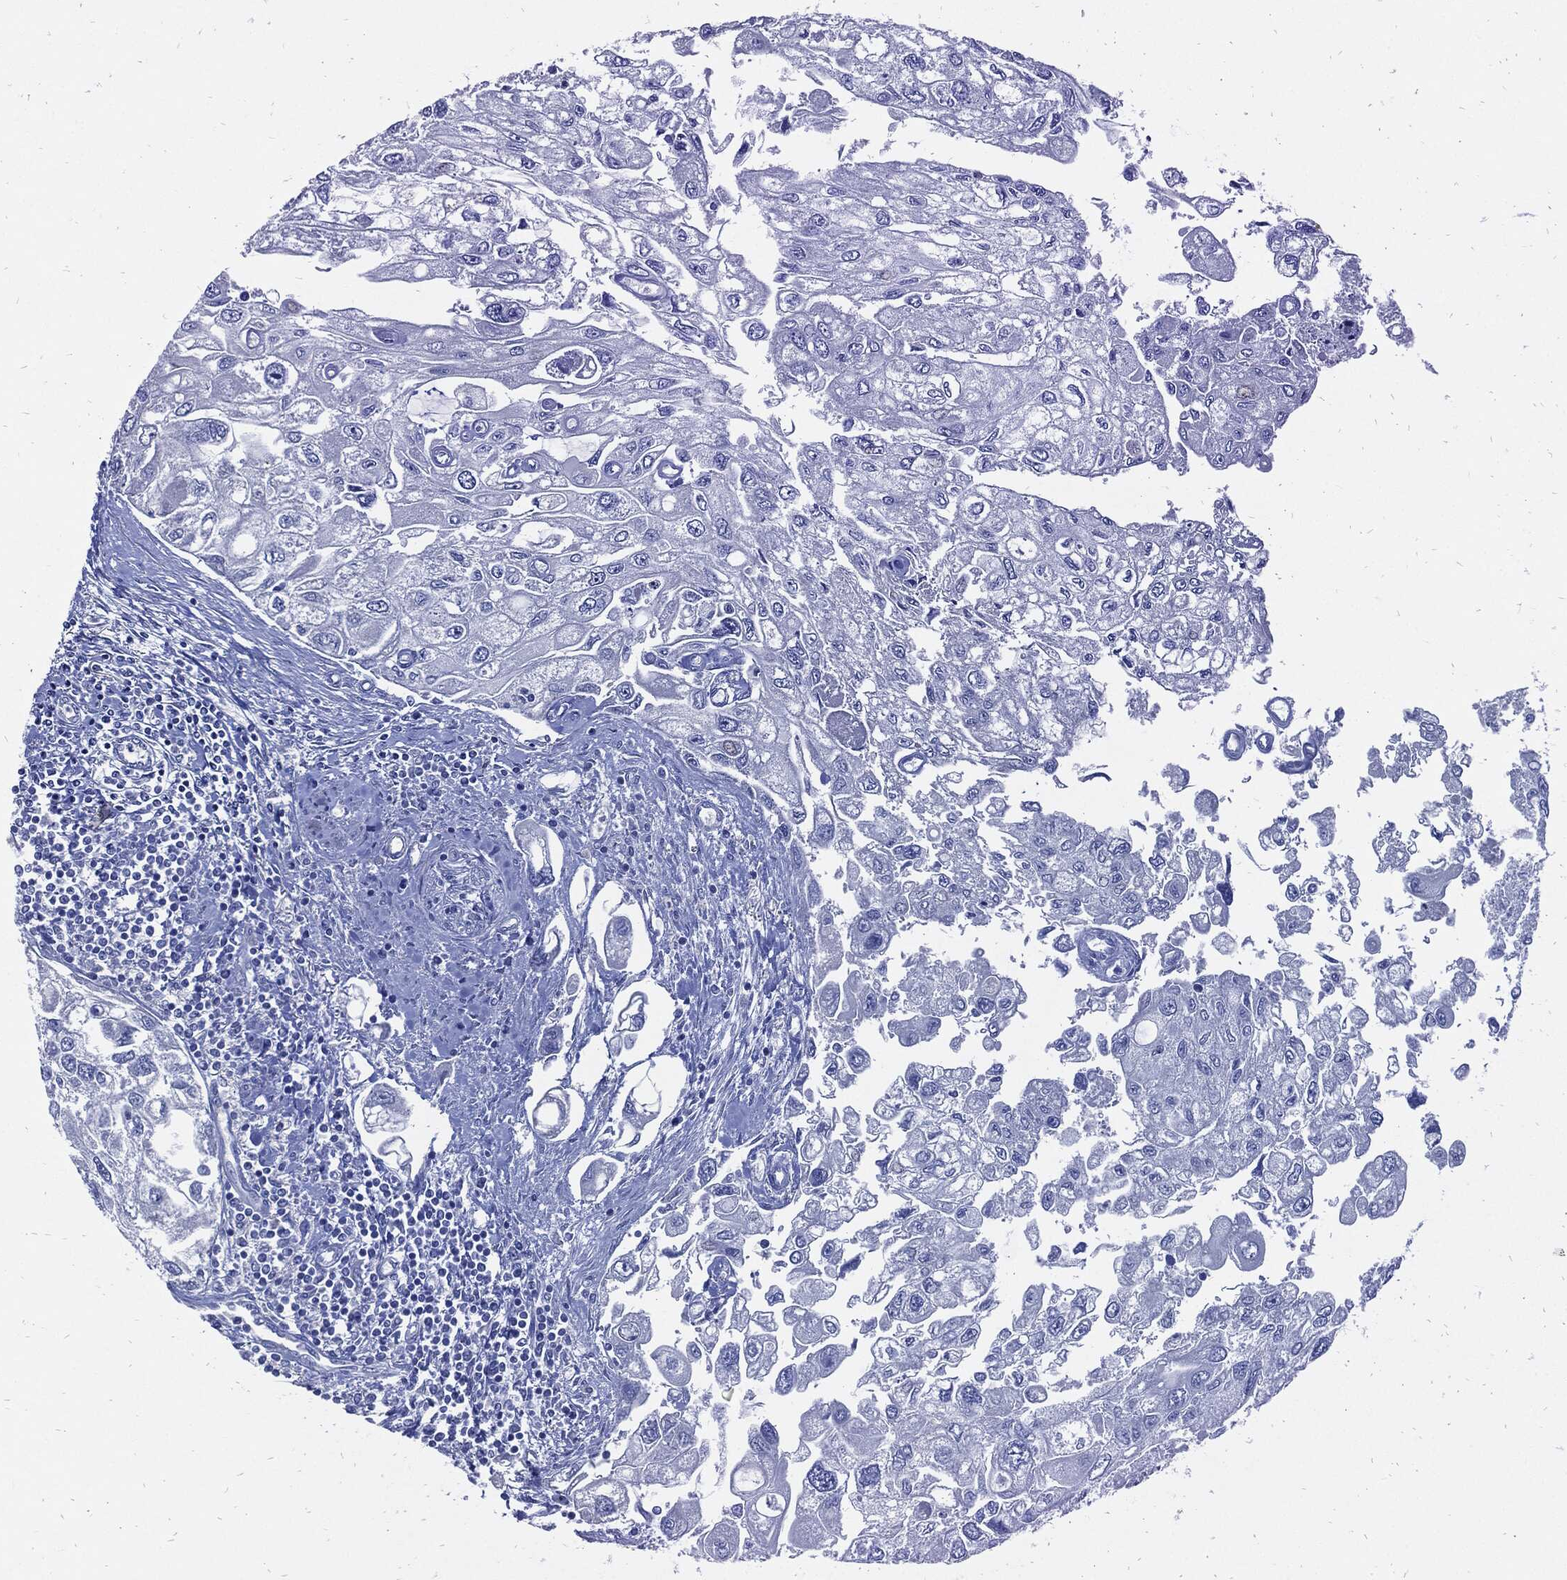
{"staining": {"intensity": "negative", "quantity": "none", "location": "none"}, "tissue": "urothelial cancer", "cell_type": "Tumor cells", "image_type": "cancer", "snomed": [{"axis": "morphology", "description": "Urothelial carcinoma, High grade"}, {"axis": "topography", "description": "Urinary bladder"}], "caption": "High-grade urothelial carcinoma stained for a protein using IHC displays no positivity tumor cells.", "gene": "FABP4", "patient": {"sex": "male", "age": 59}}